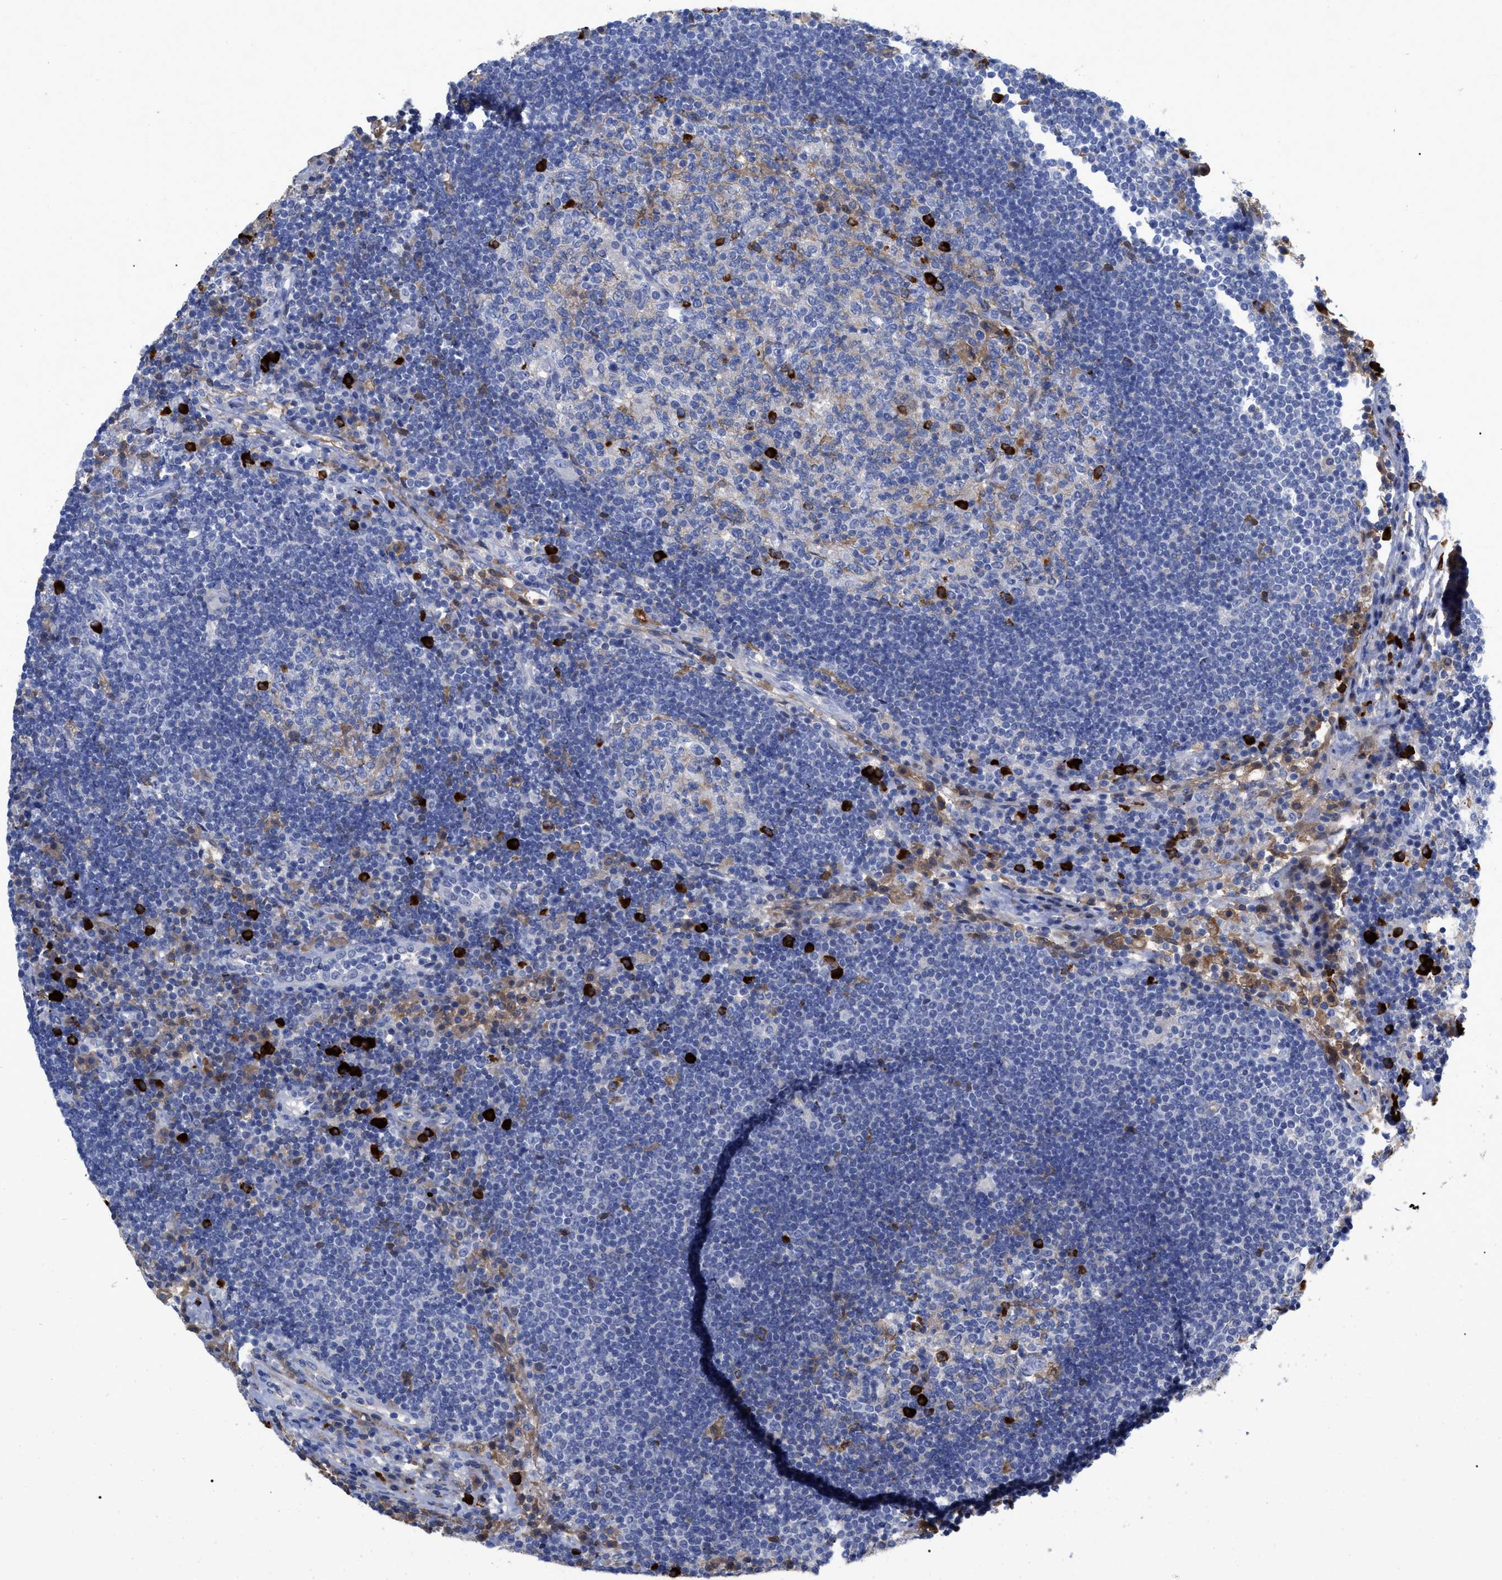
{"staining": {"intensity": "strong", "quantity": "<25%", "location": "cytoplasmic/membranous"}, "tissue": "lymph node", "cell_type": "Germinal center cells", "image_type": "normal", "snomed": [{"axis": "morphology", "description": "Normal tissue, NOS"}, {"axis": "topography", "description": "Lymph node"}], "caption": "The image displays a brown stain indicating the presence of a protein in the cytoplasmic/membranous of germinal center cells in lymph node. (DAB (3,3'-diaminobenzidine) IHC with brightfield microscopy, high magnification).", "gene": "IGHV5", "patient": {"sex": "female", "age": 53}}